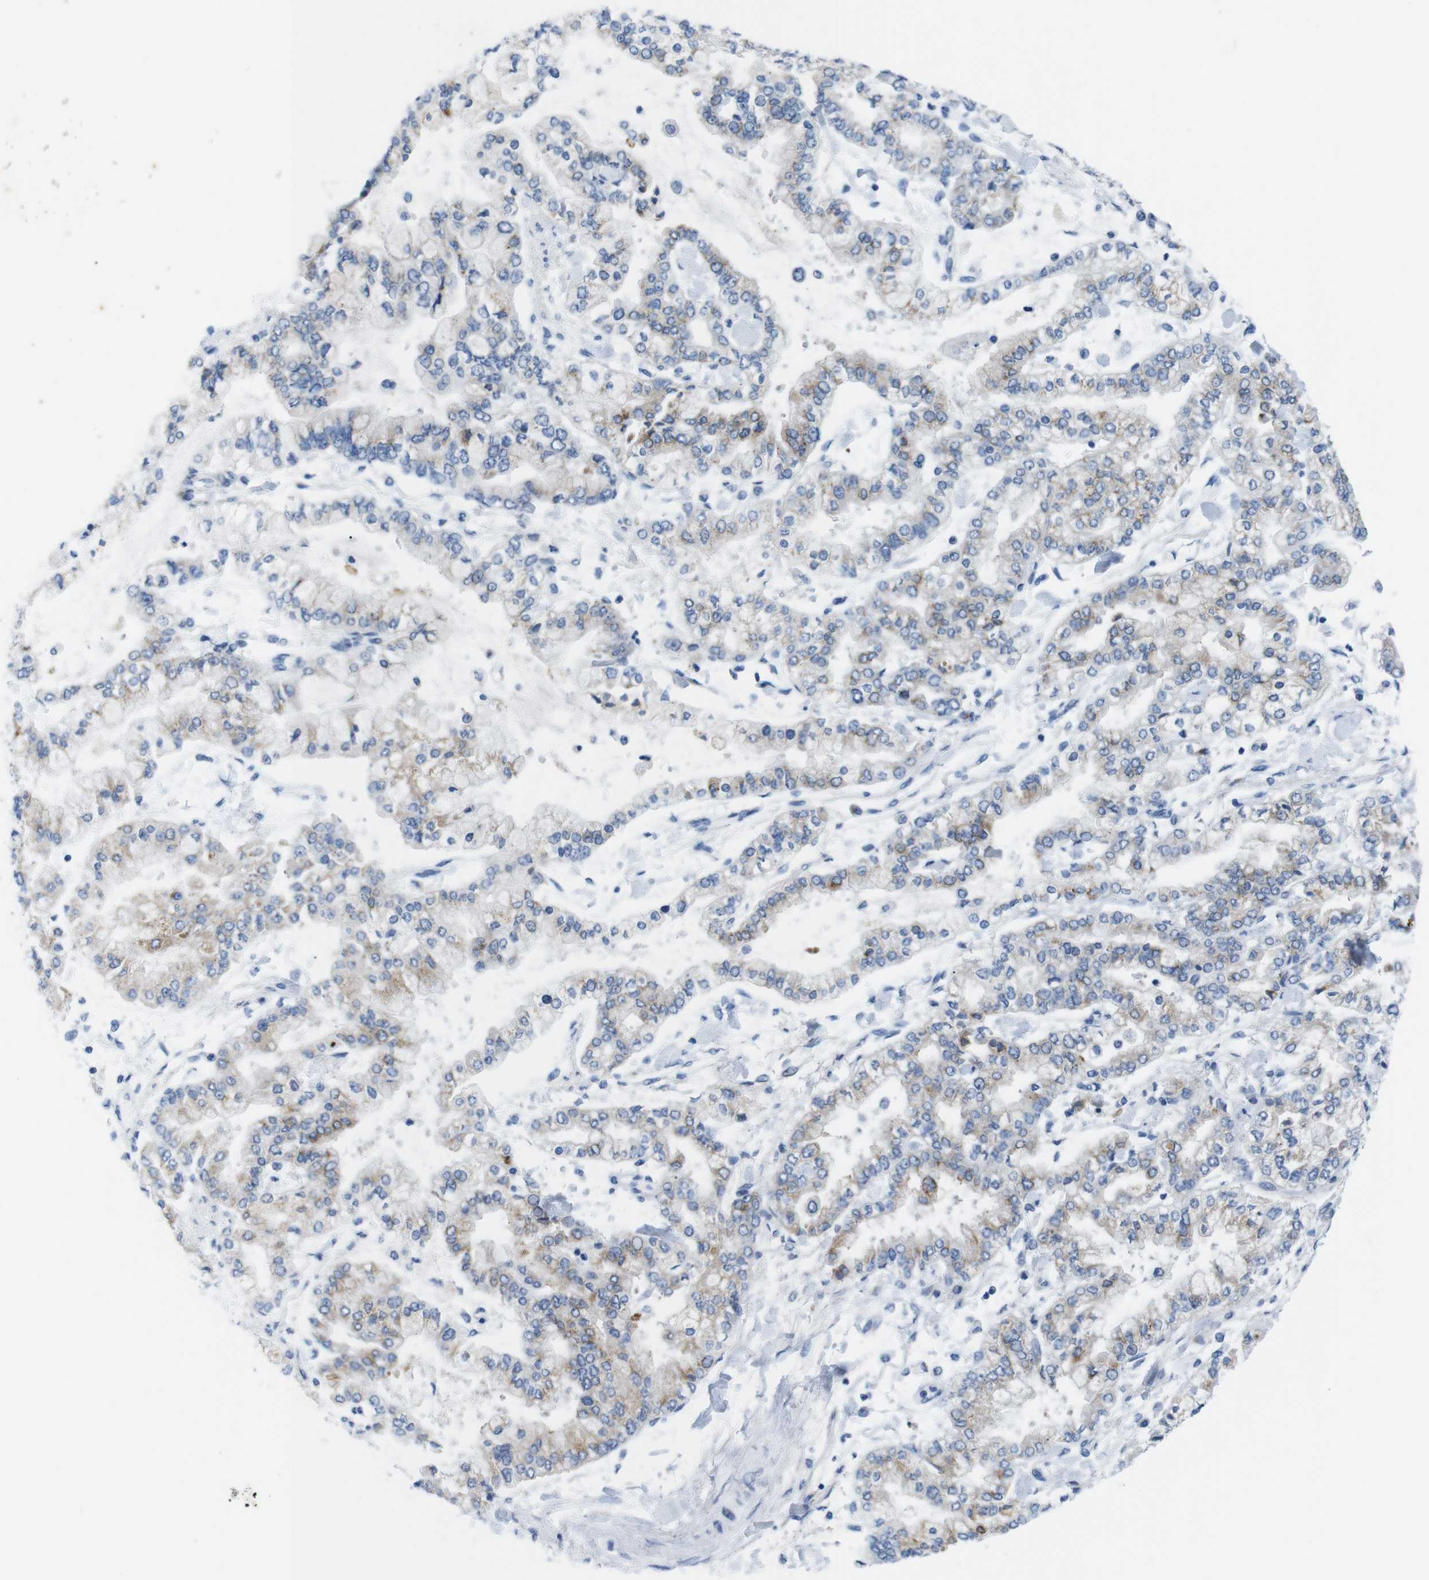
{"staining": {"intensity": "weak", "quantity": "25%-75%", "location": "cytoplasmic/membranous"}, "tissue": "stomach cancer", "cell_type": "Tumor cells", "image_type": "cancer", "snomed": [{"axis": "morphology", "description": "Normal tissue, NOS"}, {"axis": "morphology", "description": "Adenocarcinoma, NOS"}, {"axis": "topography", "description": "Stomach, upper"}, {"axis": "topography", "description": "Stomach"}], "caption": "Immunohistochemistry (IHC) micrograph of human stomach cancer stained for a protein (brown), which shows low levels of weak cytoplasmic/membranous staining in approximately 25%-75% of tumor cells.", "gene": "GOLGA2", "patient": {"sex": "male", "age": 76}}